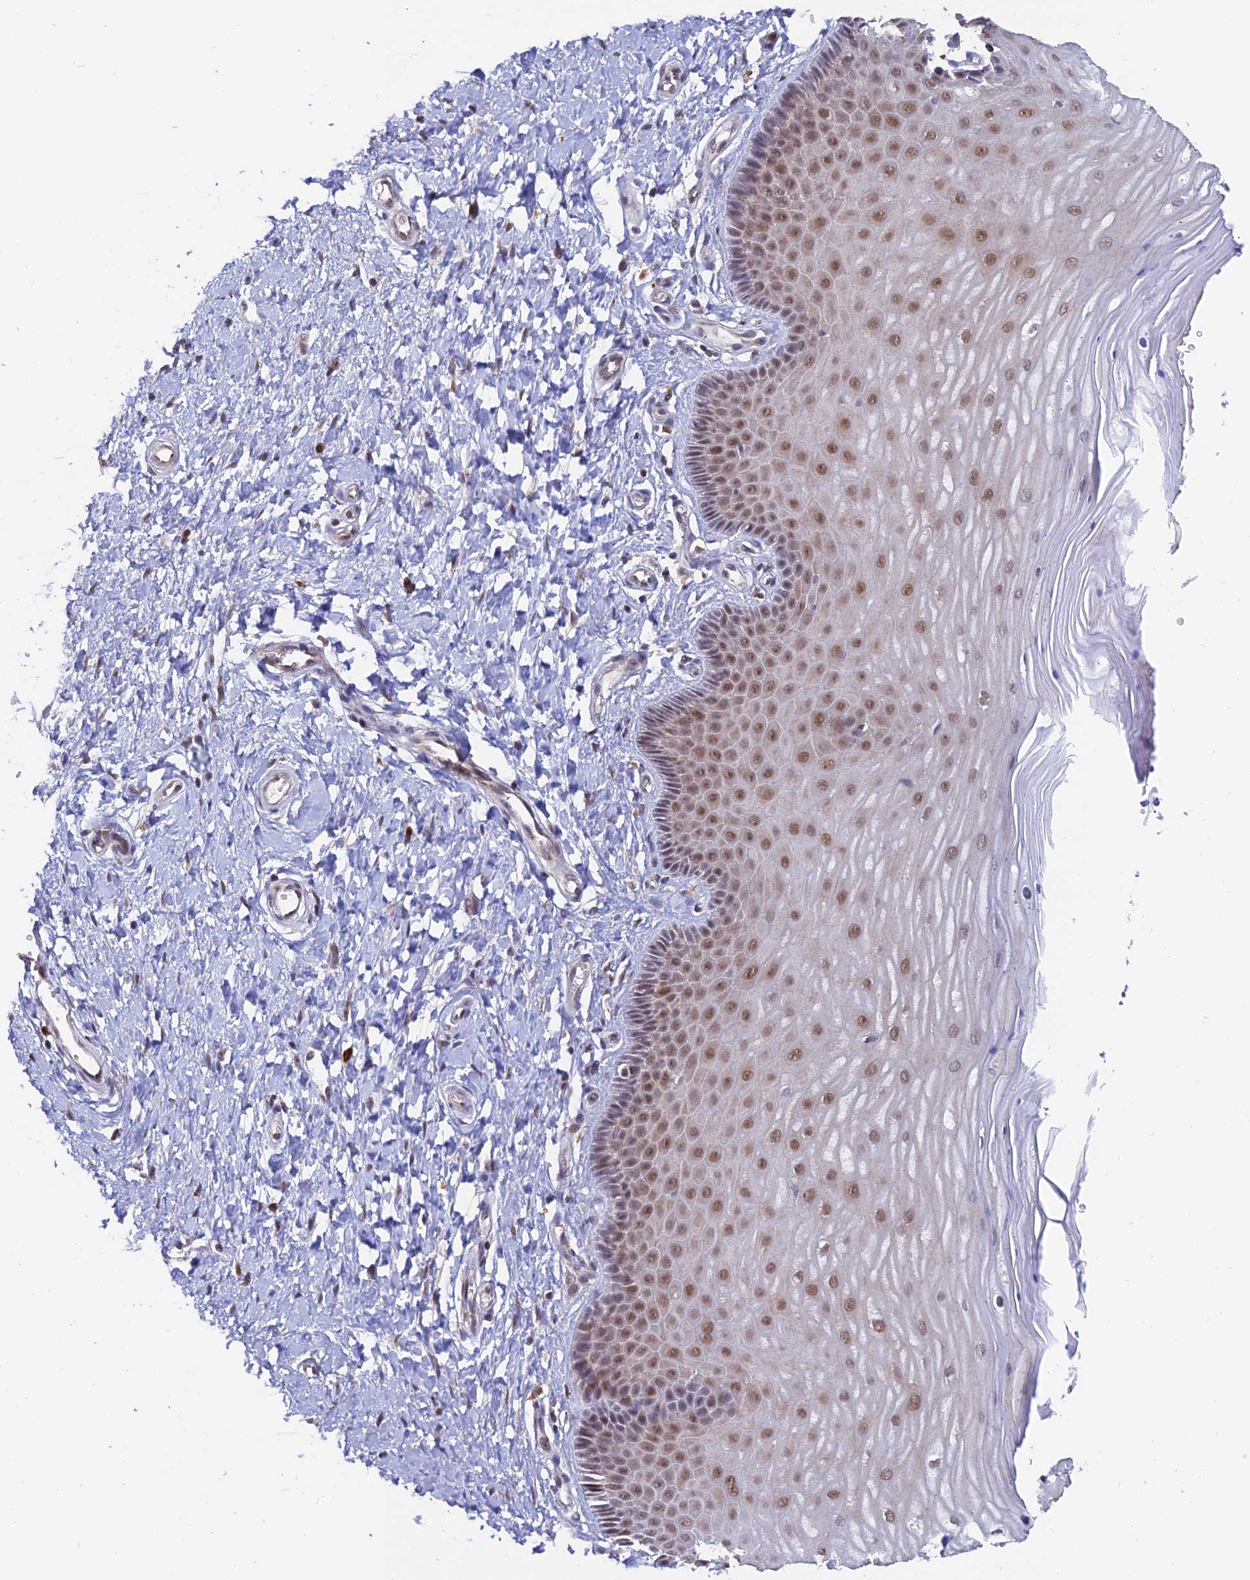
{"staining": {"intensity": "moderate", "quantity": "25%-75%", "location": "cytoplasmic/membranous"}, "tissue": "cervix", "cell_type": "Glandular cells", "image_type": "normal", "snomed": [{"axis": "morphology", "description": "Normal tissue, NOS"}, {"axis": "topography", "description": "Cervix"}], "caption": "The immunohistochemical stain labels moderate cytoplasmic/membranous positivity in glandular cells of benign cervix. Immunohistochemistry (ihc) stains the protein in brown and the nuclei are stained blue.", "gene": "THOC3", "patient": {"sex": "female", "age": 55}}